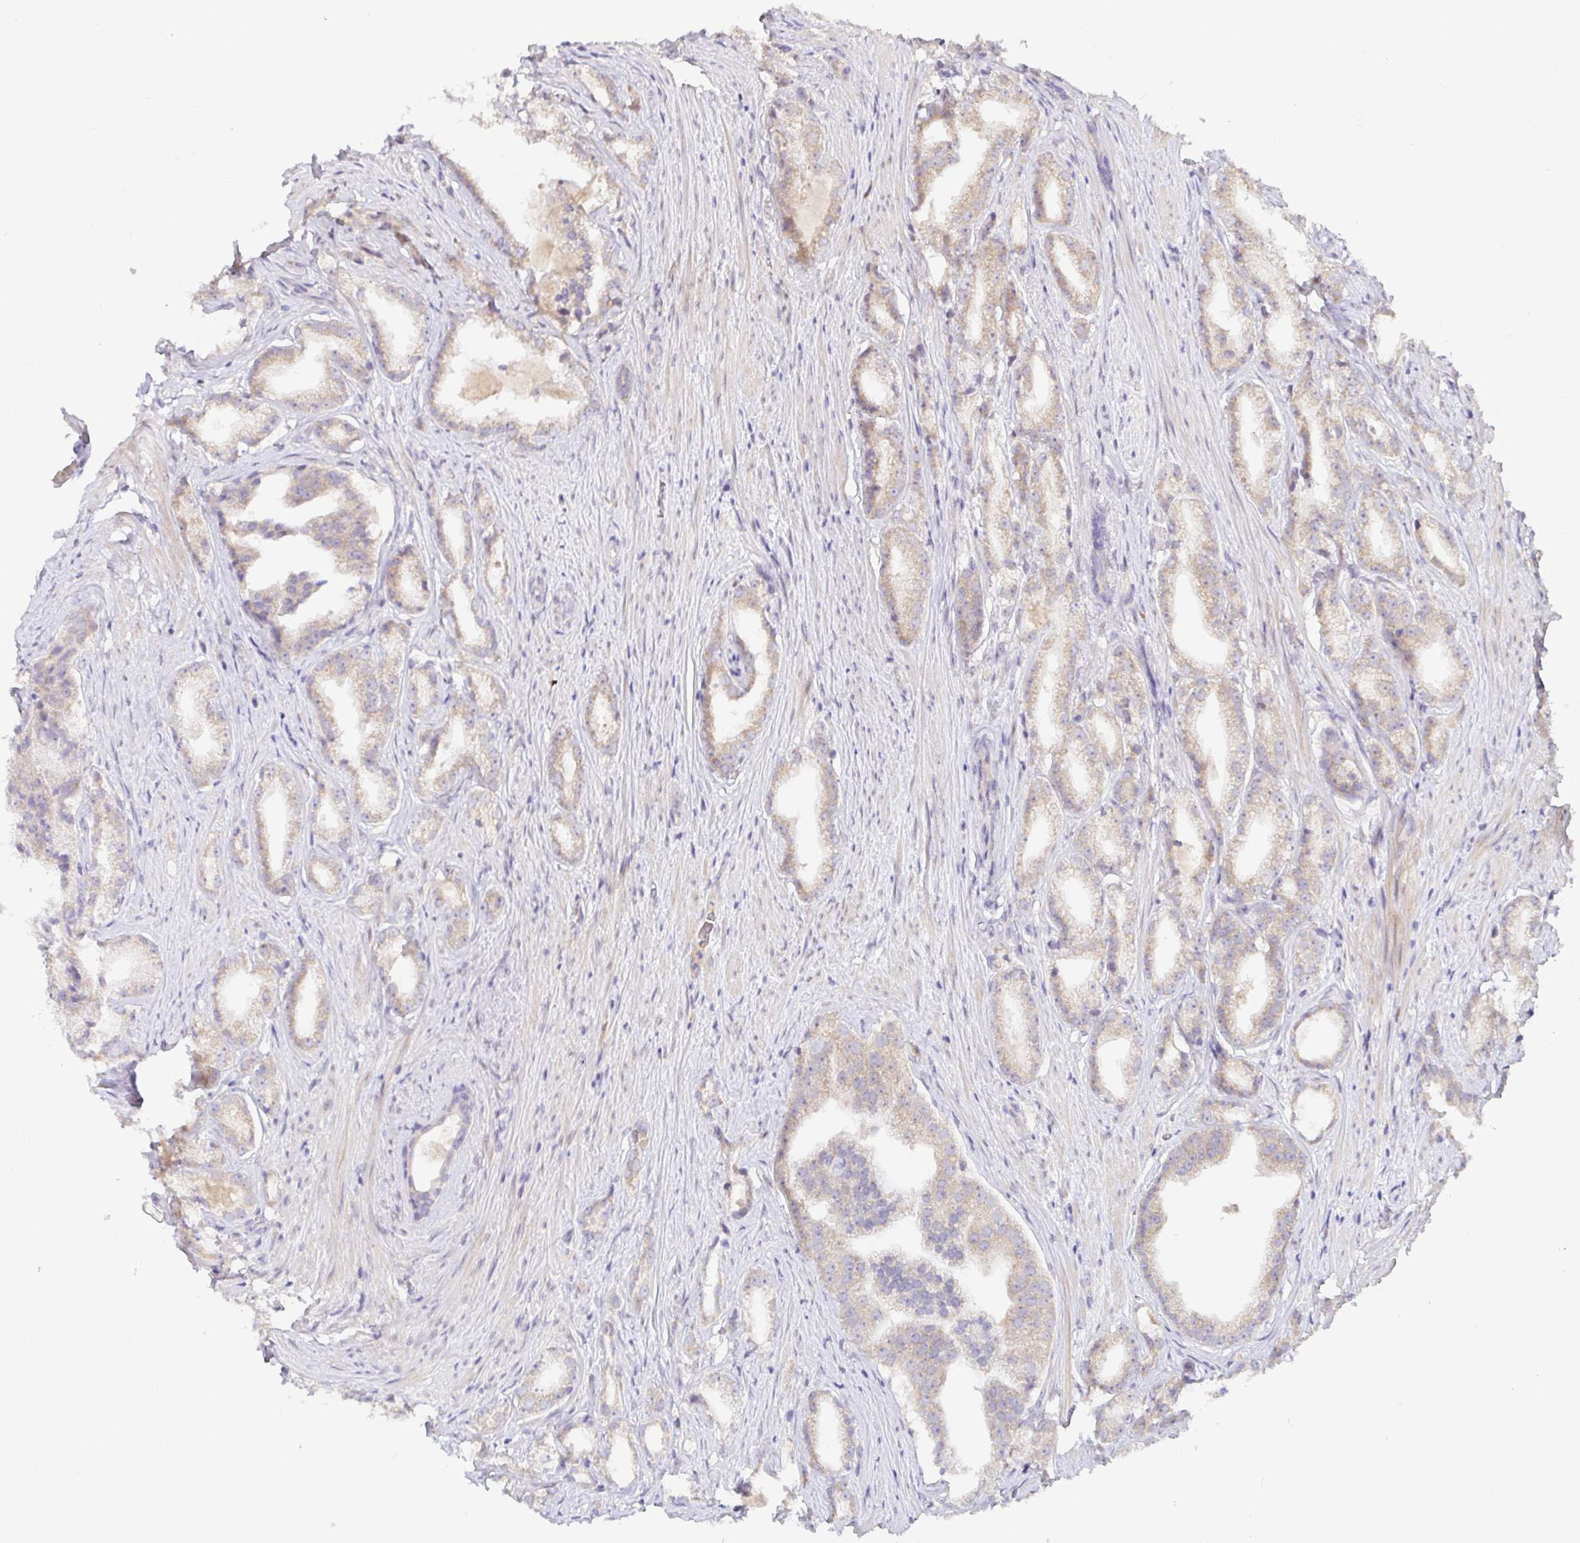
{"staining": {"intensity": "weak", "quantity": ">75%", "location": "cytoplasmic/membranous"}, "tissue": "prostate cancer", "cell_type": "Tumor cells", "image_type": "cancer", "snomed": [{"axis": "morphology", "description": "Adenocarcinoma, Low grade"}, {"axis": "topography", "description": "Prostate"}], "caption": "Protein expression analysis of human prostate low-grade adenocarcinoma reveals weak cytoplasmic/membranous positivity in about >75% of tumor cells.", "gene": "LARP1", "patient": {"sex": "male", "age": 65}}